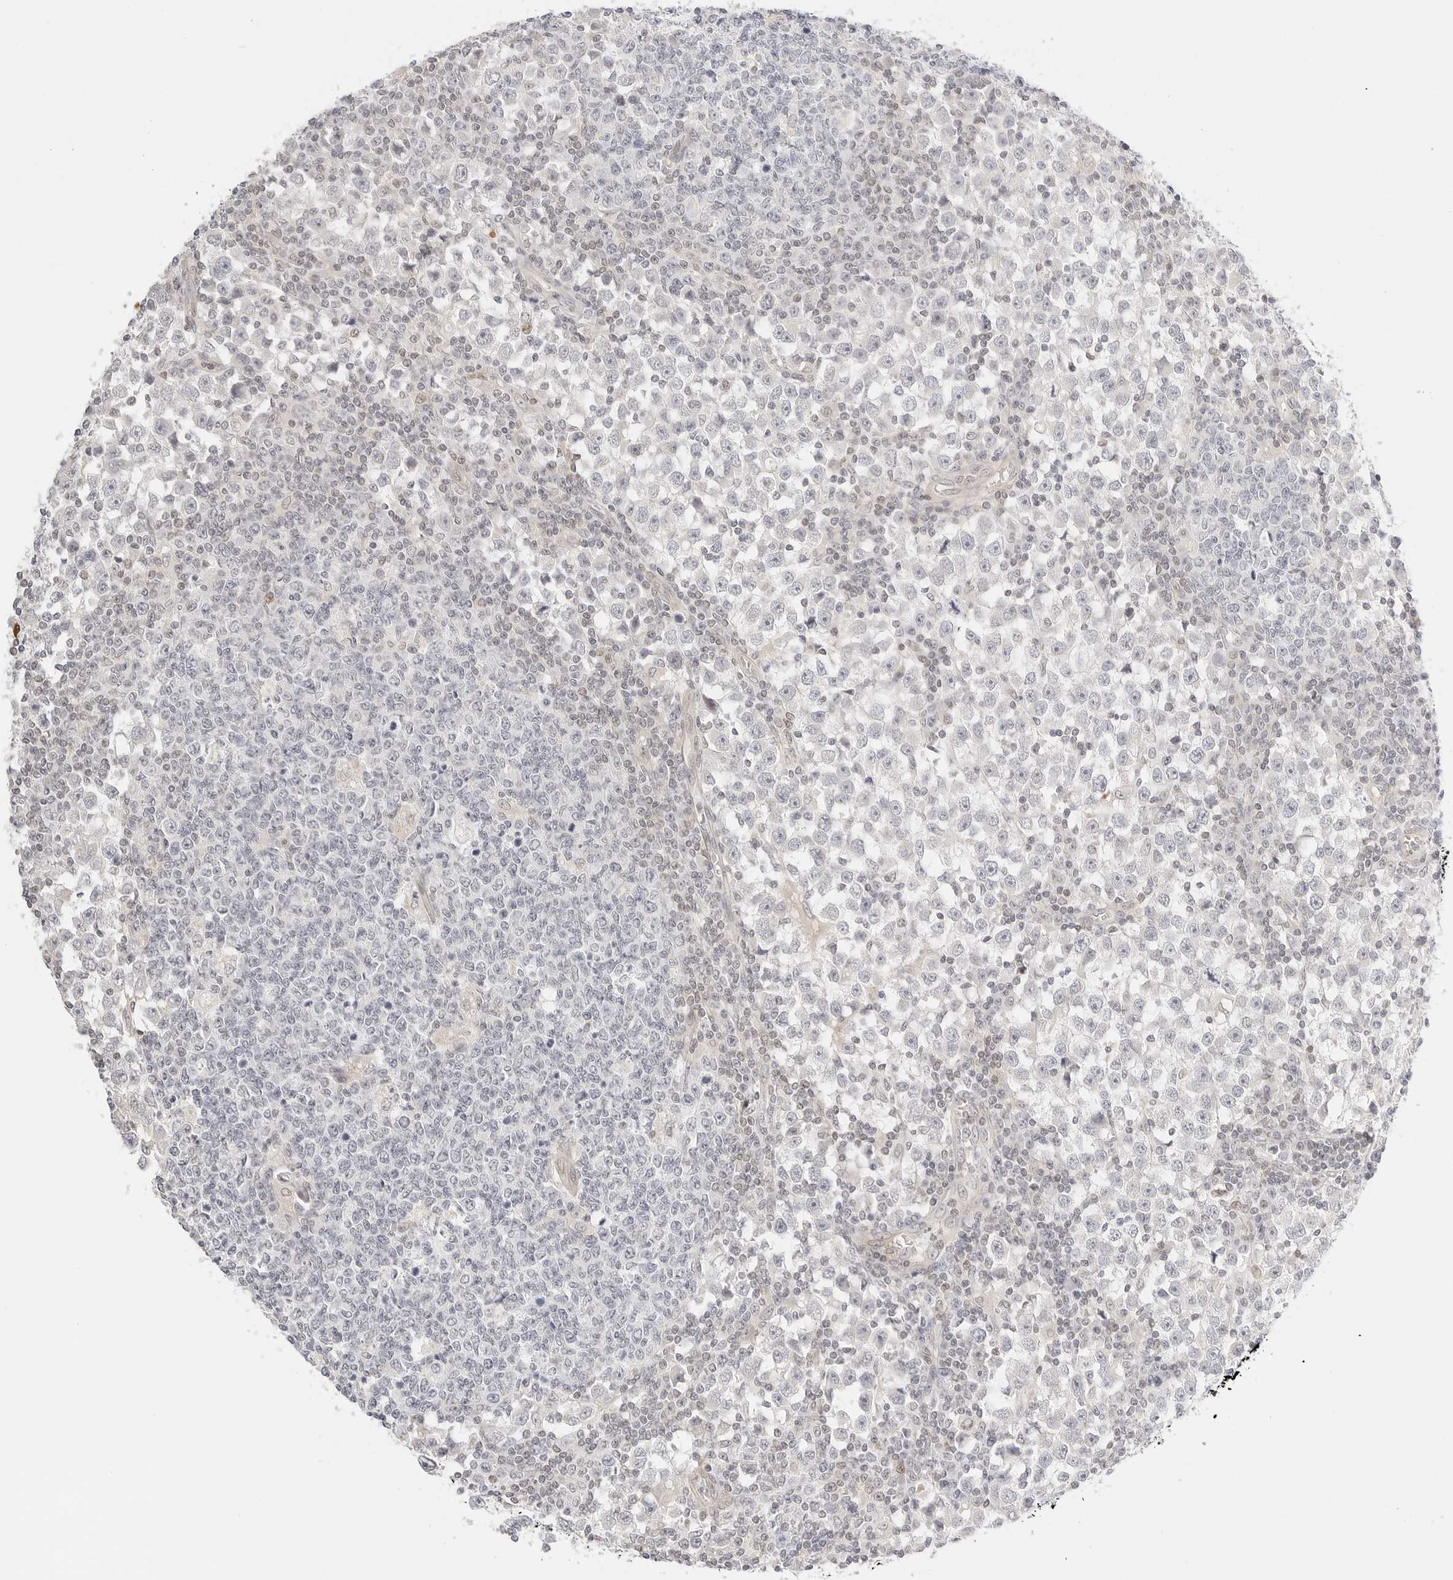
{"staining": {"intensity": "negative", "quantity": "none", "location": "none"}, "tissue": "testis cancer", "cell_type": "Tumor cells", "image_type": "cancer", "snomed": [{"axis": "morphology", "description": "Seminoma, NOS"}, {"axis": "topography", "description": "Testis"}], "caption": "This micrograph is of testis cancer (seminoma) stained with immunohistochemistry (IHC) to label a protein in brown with the nuclei are counter-stained blue. There is no staining in tumor cells.", "gene": "TEKT2", "patient": {"sex": "male", "age": 65}}